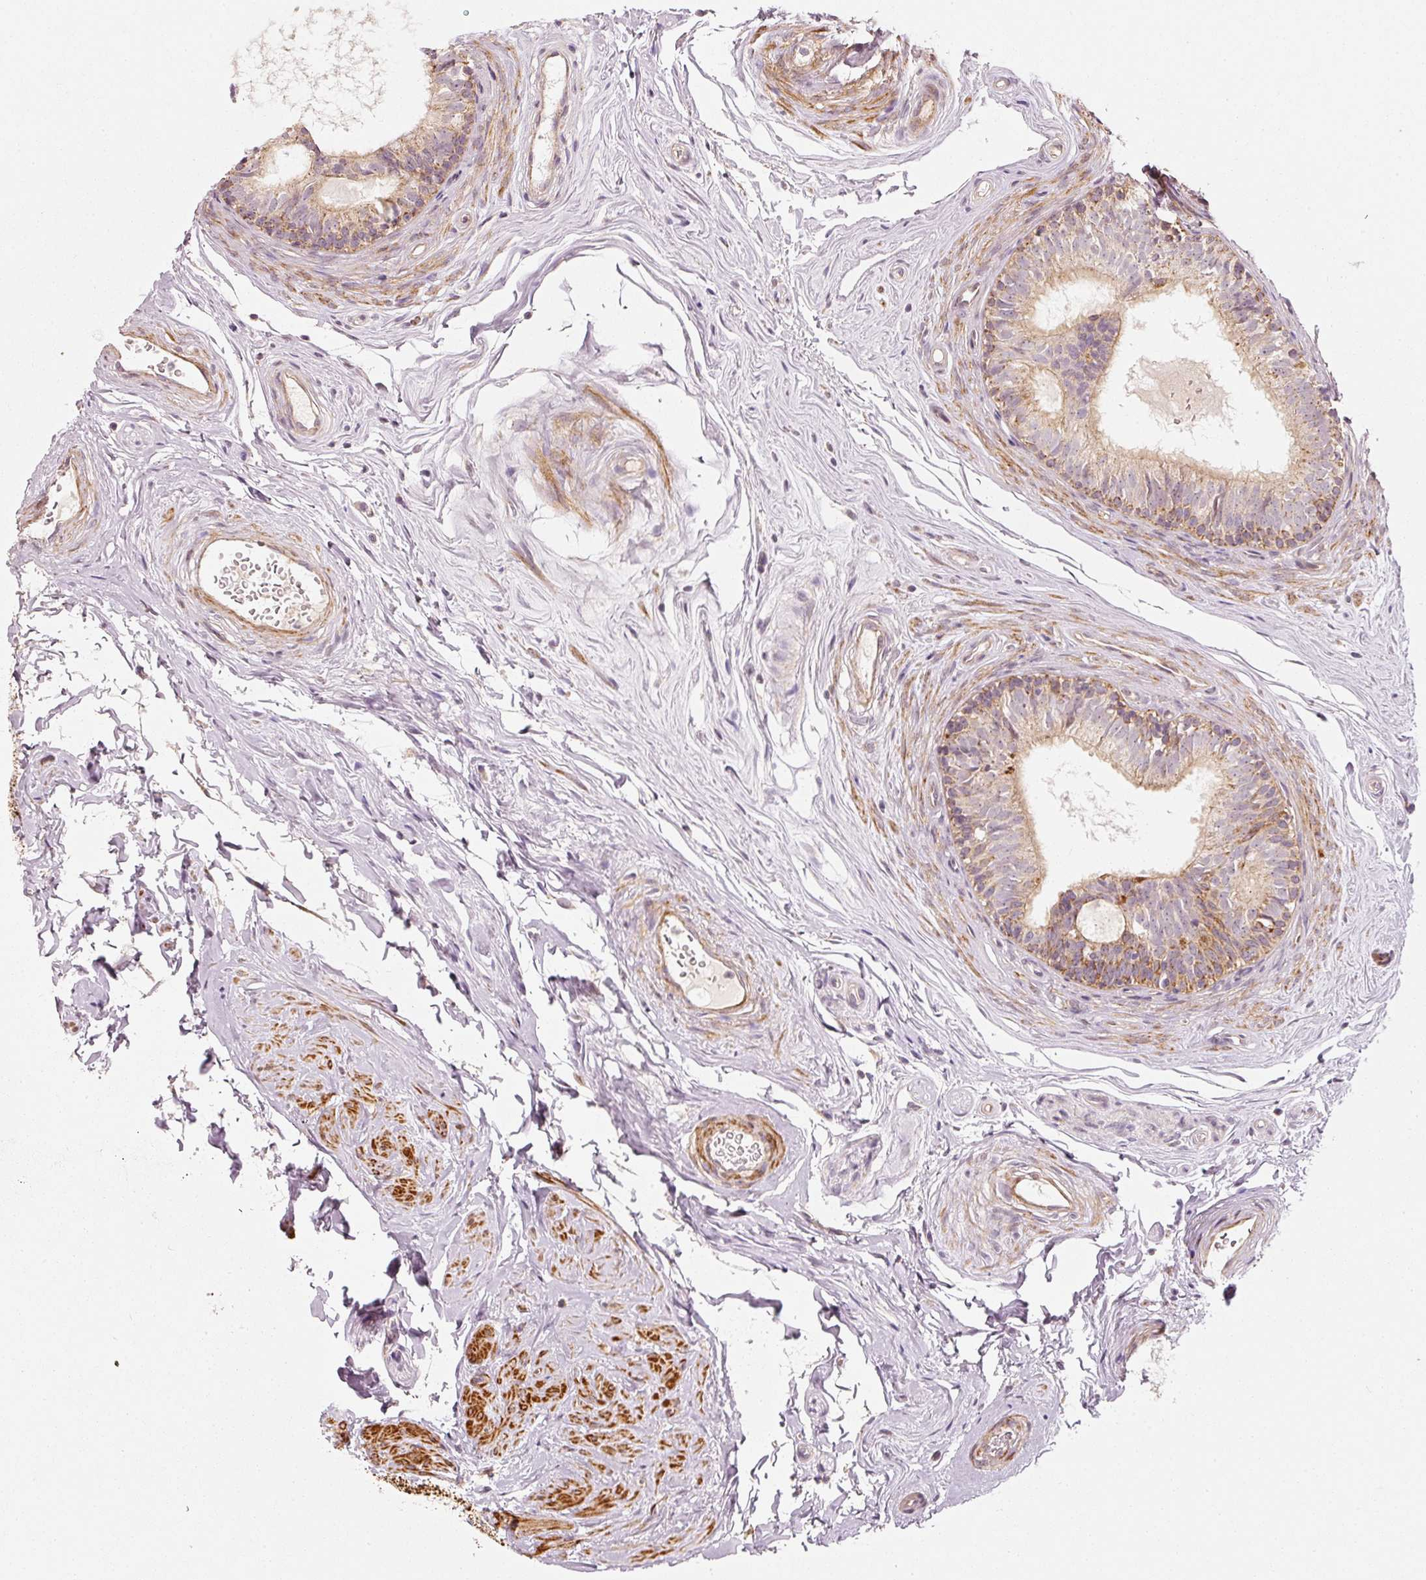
{"staining": {"intensity": "strong", "quantity": "<25%", "location": "cytoplasmic/membranous"}, "tissue": "epididymis", "cell_type": "Glandular cells", "image_type": "normal", "snomed": [{"axis": "morphology", "description": "Normal tissue, NOS"}, {"axis": "topography", "description": "Epididymis"}], "caption": "Epididymis stained with immunohistochemistry (IHC) demonstrates strong cytoplasmic/membranous staining in approximately <25% of glandular cells. Nuclei are stained in blue.", "gene": "ARHGAP22", "patient": {"sex": "male", "age": 45}}